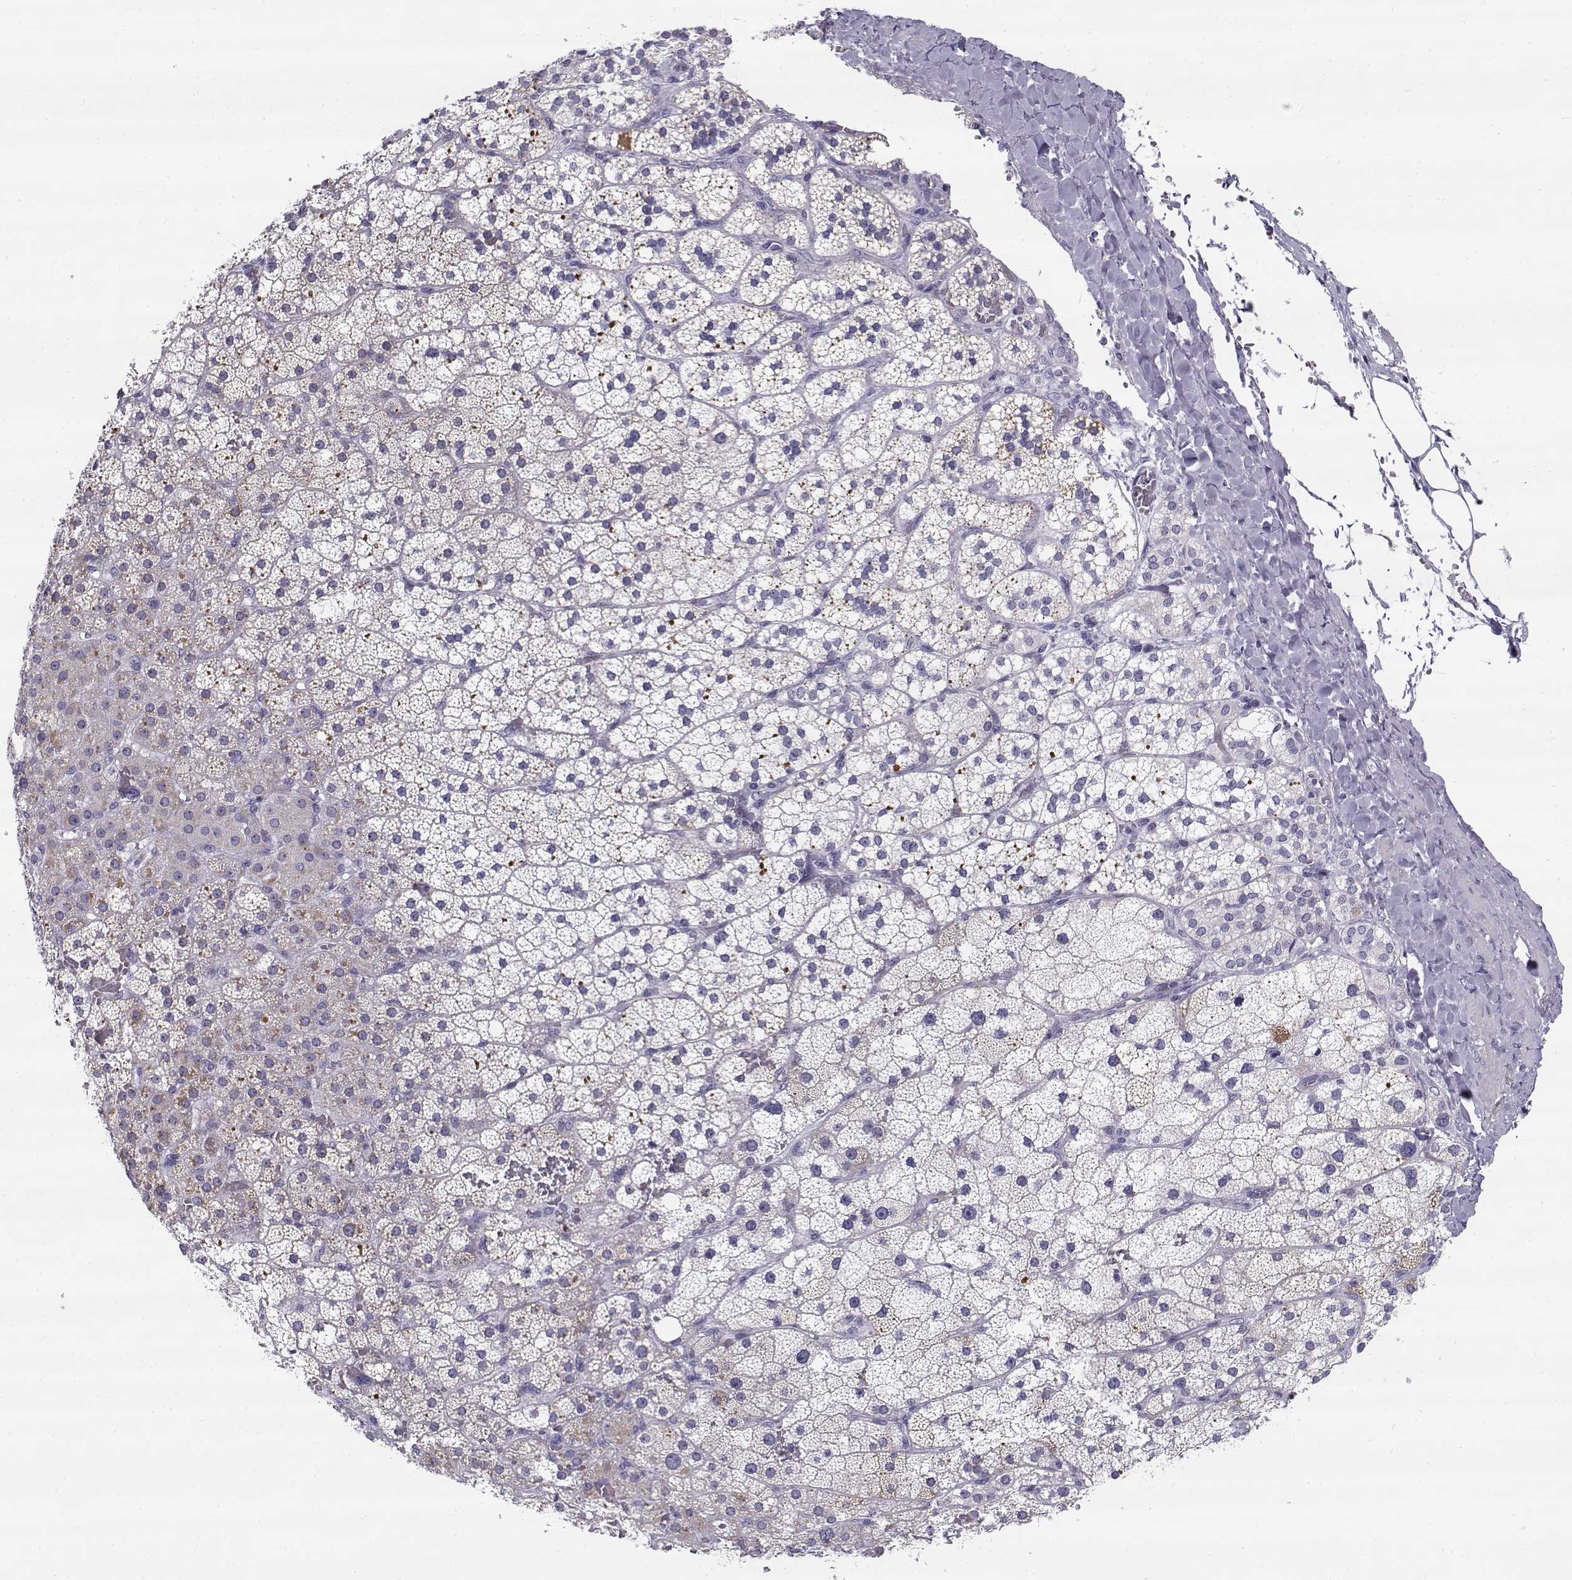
{"staining": {"intensity": "weak", "quantity": "<25%", "location": "cytoplasmic/membranous"}, "tissue": "adrenal gland", "cell_type": "Glandular cells", "image_type": "normal", "snomed": [{"axis": "morphology", "description": "Normal tissue, NOS"}, {"axis": "topography", "description": "Adrenal gland"}], "caption": "This is an immunohistochemistry micrograph of benign human adrenal gland. There is no staining in glandular cells.", "gene": "CREB3L3", "patient": {"sex": "male", "age": 53}}